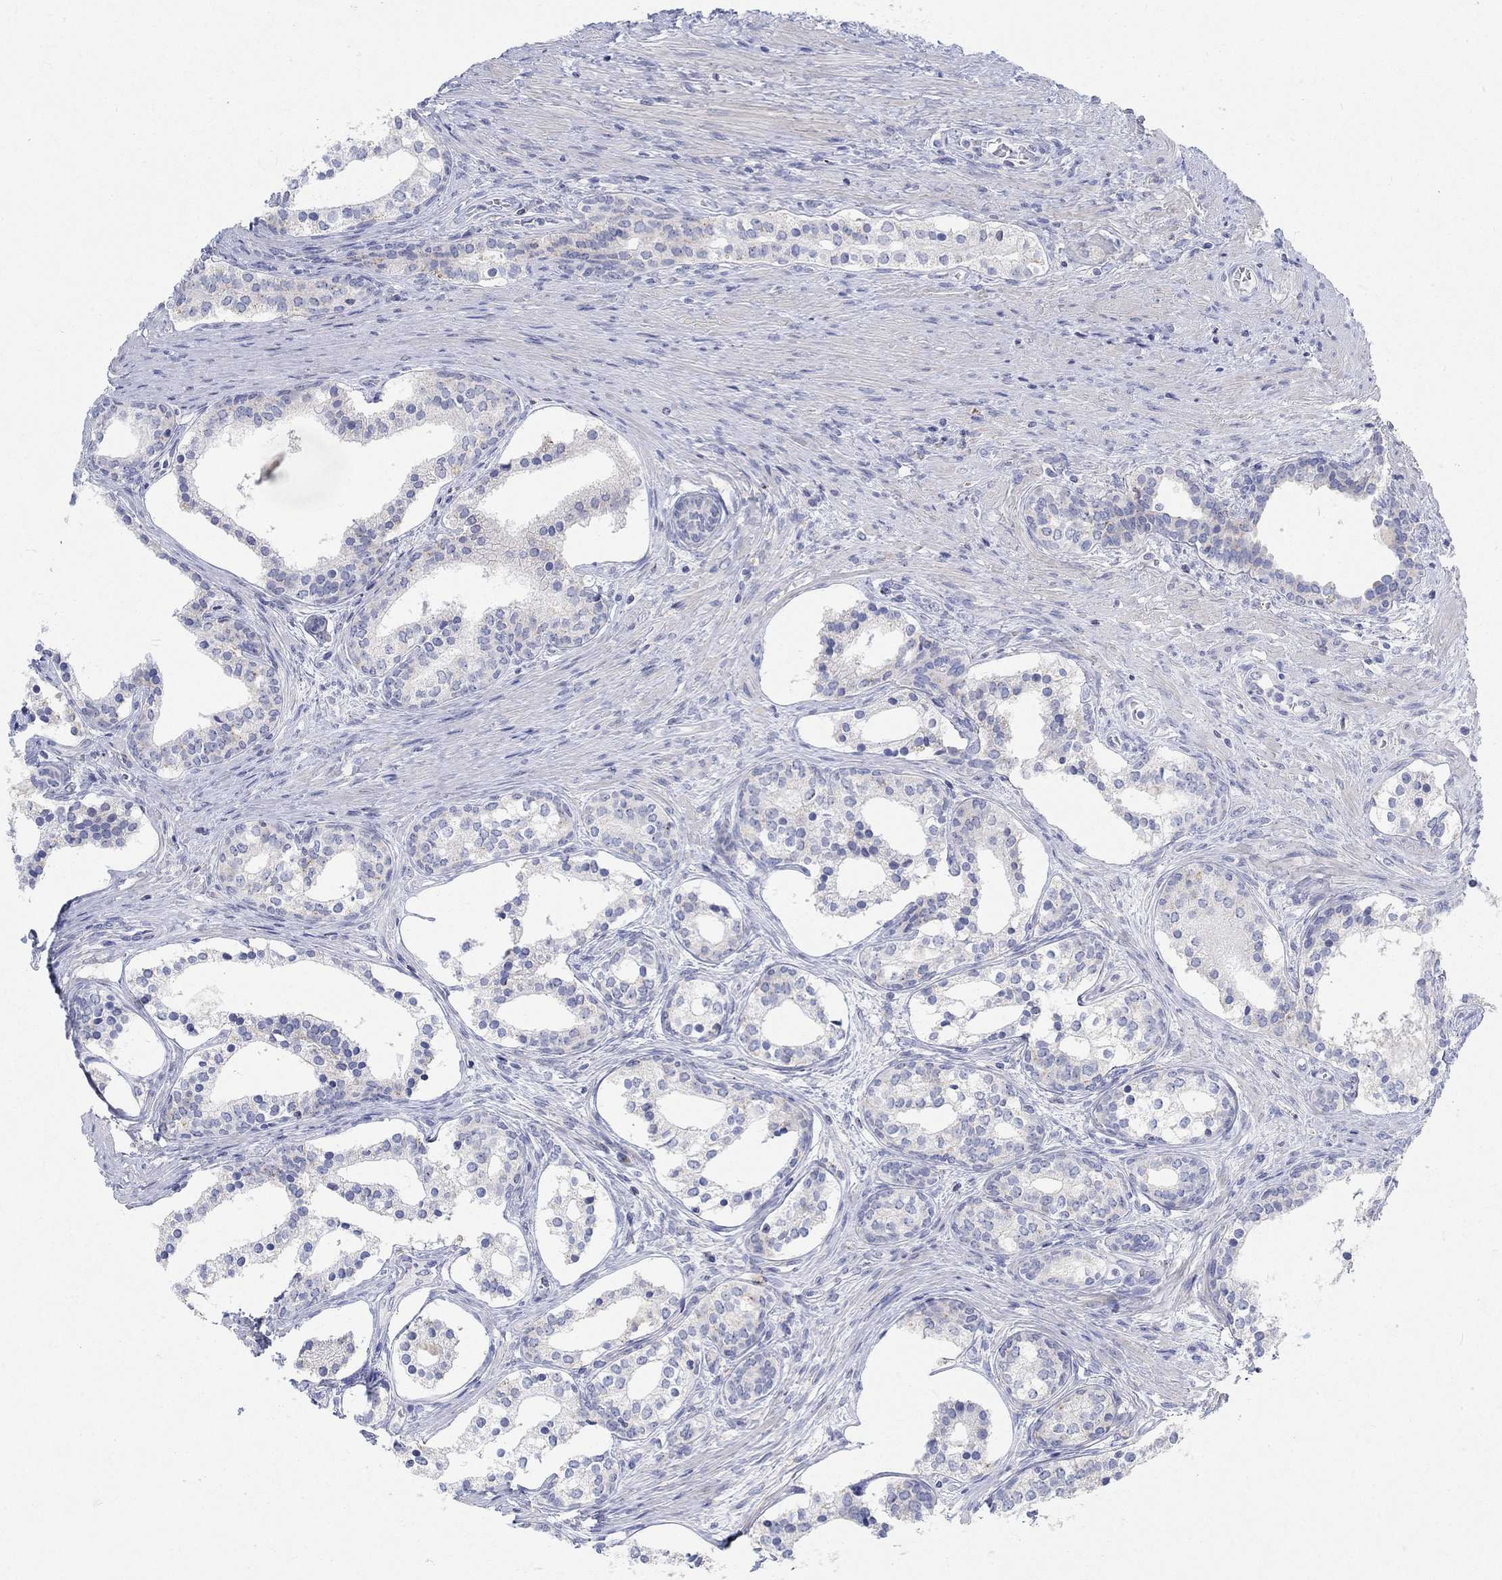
{"staining": {"intensity": "negative", "quantity": "none", "location": "none"}, "tissue": "prostate cancer", "cell_type": "Tumor cells", "image_type": "cancer", "snomed": [{"axis": "morphology", "description": "Adenocarcinoma, NOS"}, {"axis": "morphology", "description": "Adenocarcinoma, High grade"}, {"axis": "topography", "description": "Prostate"}], "caption": "Histopathology image shows no significant protein positivity in tumor cells of prostate cancer (adenocarcinoma). Brightfield microscopy of immunohistochemistry stained with DAB (3,3'-diaminobenzidine) (brown) and hematoxylin (blue), captured at high magnification.", "gene": "NAV3", "patient": {"sex": "male", "age": 61}}